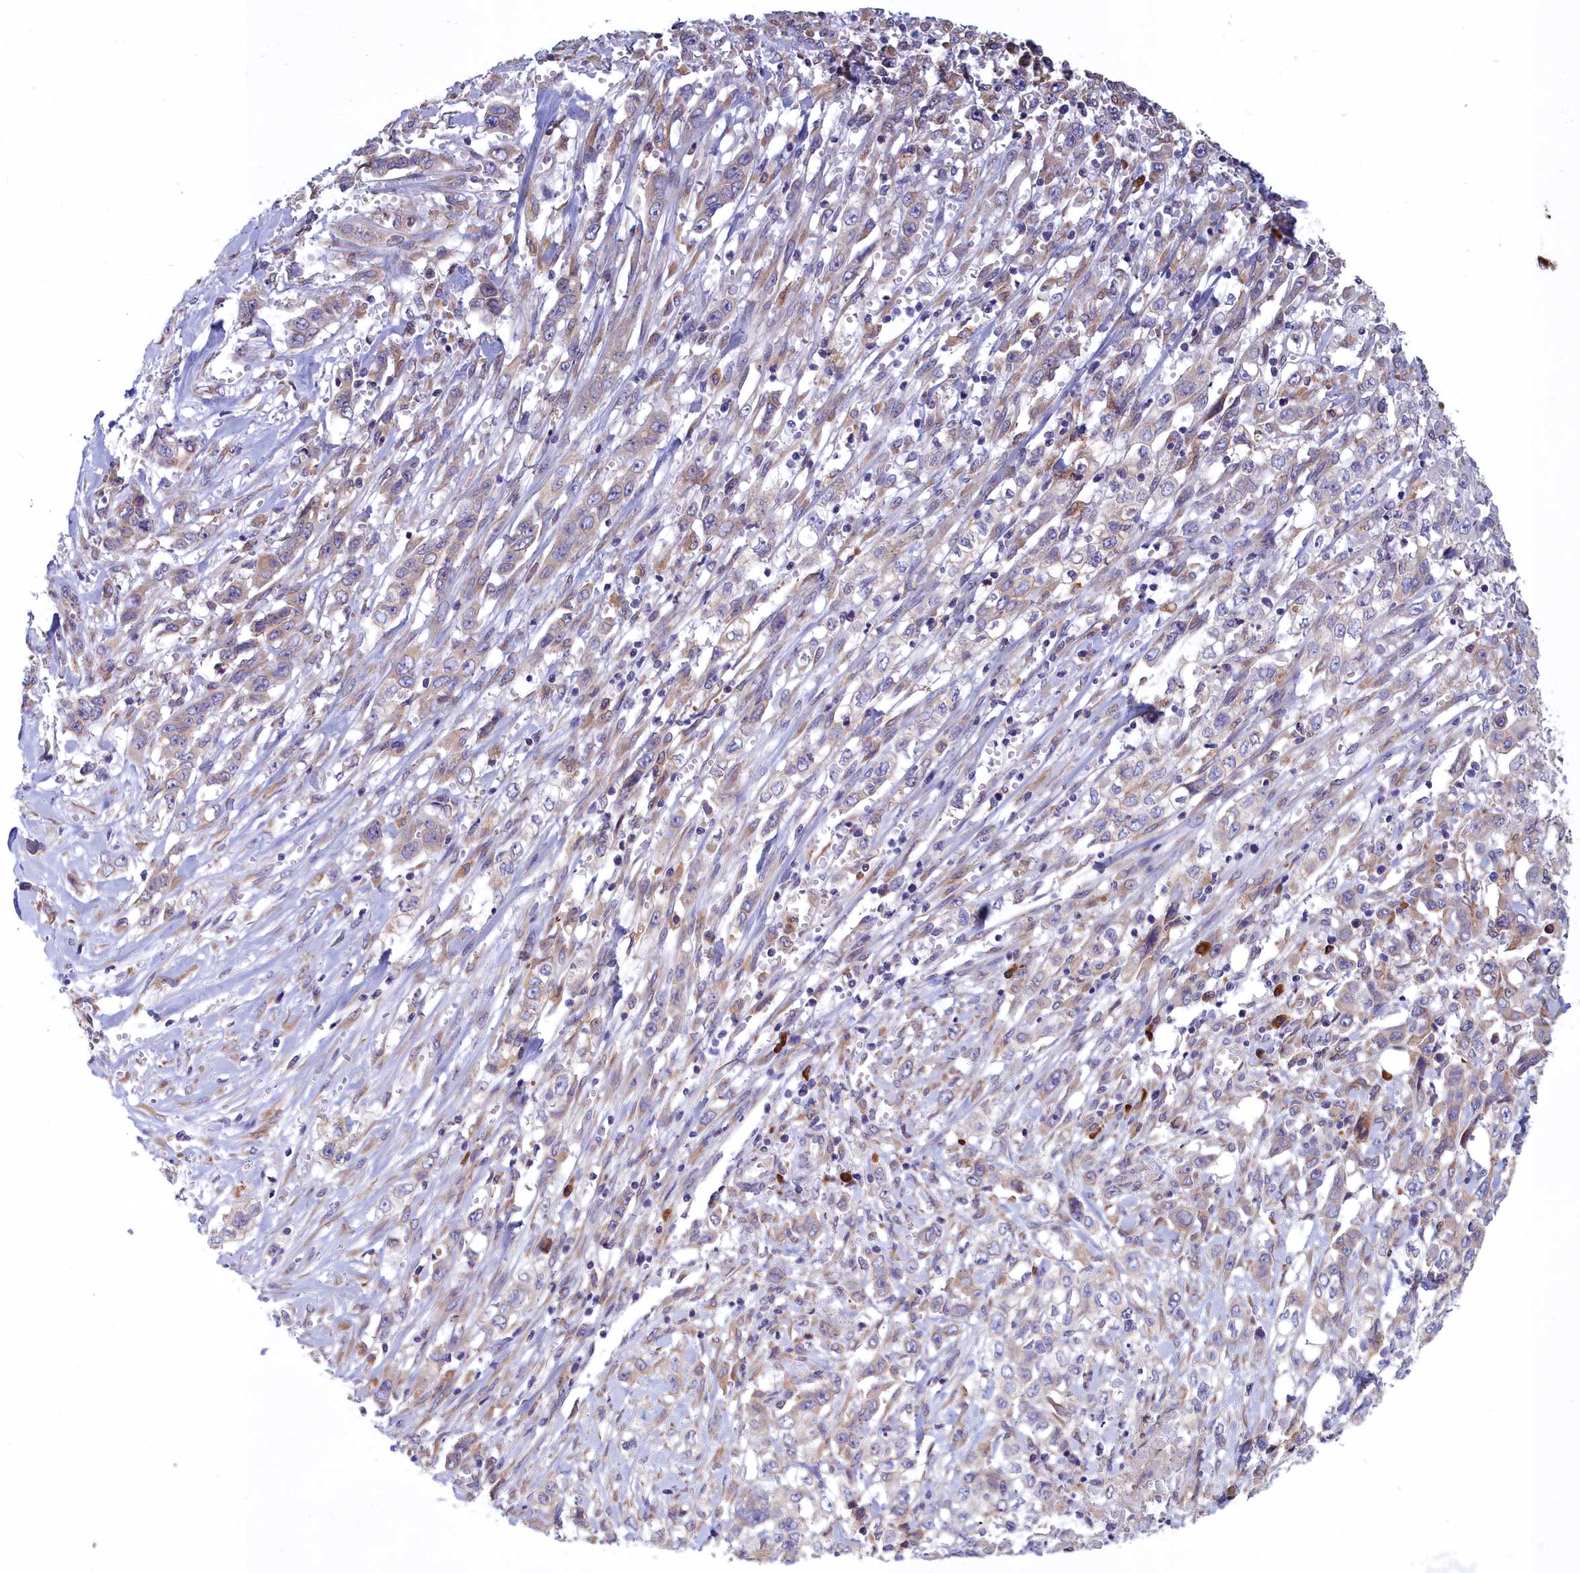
{"staining": {"intensity": "weak", "quantity": ">75%", "location": "cytoplasmic/membranous"}, "tissue": "stomach cancer", "cell_type": "Tumor cells", "image_type": "cancer", "snomed": [{"axis": "morphology", "description": "Adenocarcinoma, NOS"}, {"axis": "topography", "description": "Stomach, upper"}], "caption": "High-magnification brightfield microscopy of adenocarcinoma (stomach) stained with DAB (brown) and counterstained with hematoxylin (blue). tumor cells exhibit weak cytoplasmic/membranous staining is appreciated in approximately>75% of cells.", "gene": "HM13", "patient": {"sex": "male", "age": 62}}